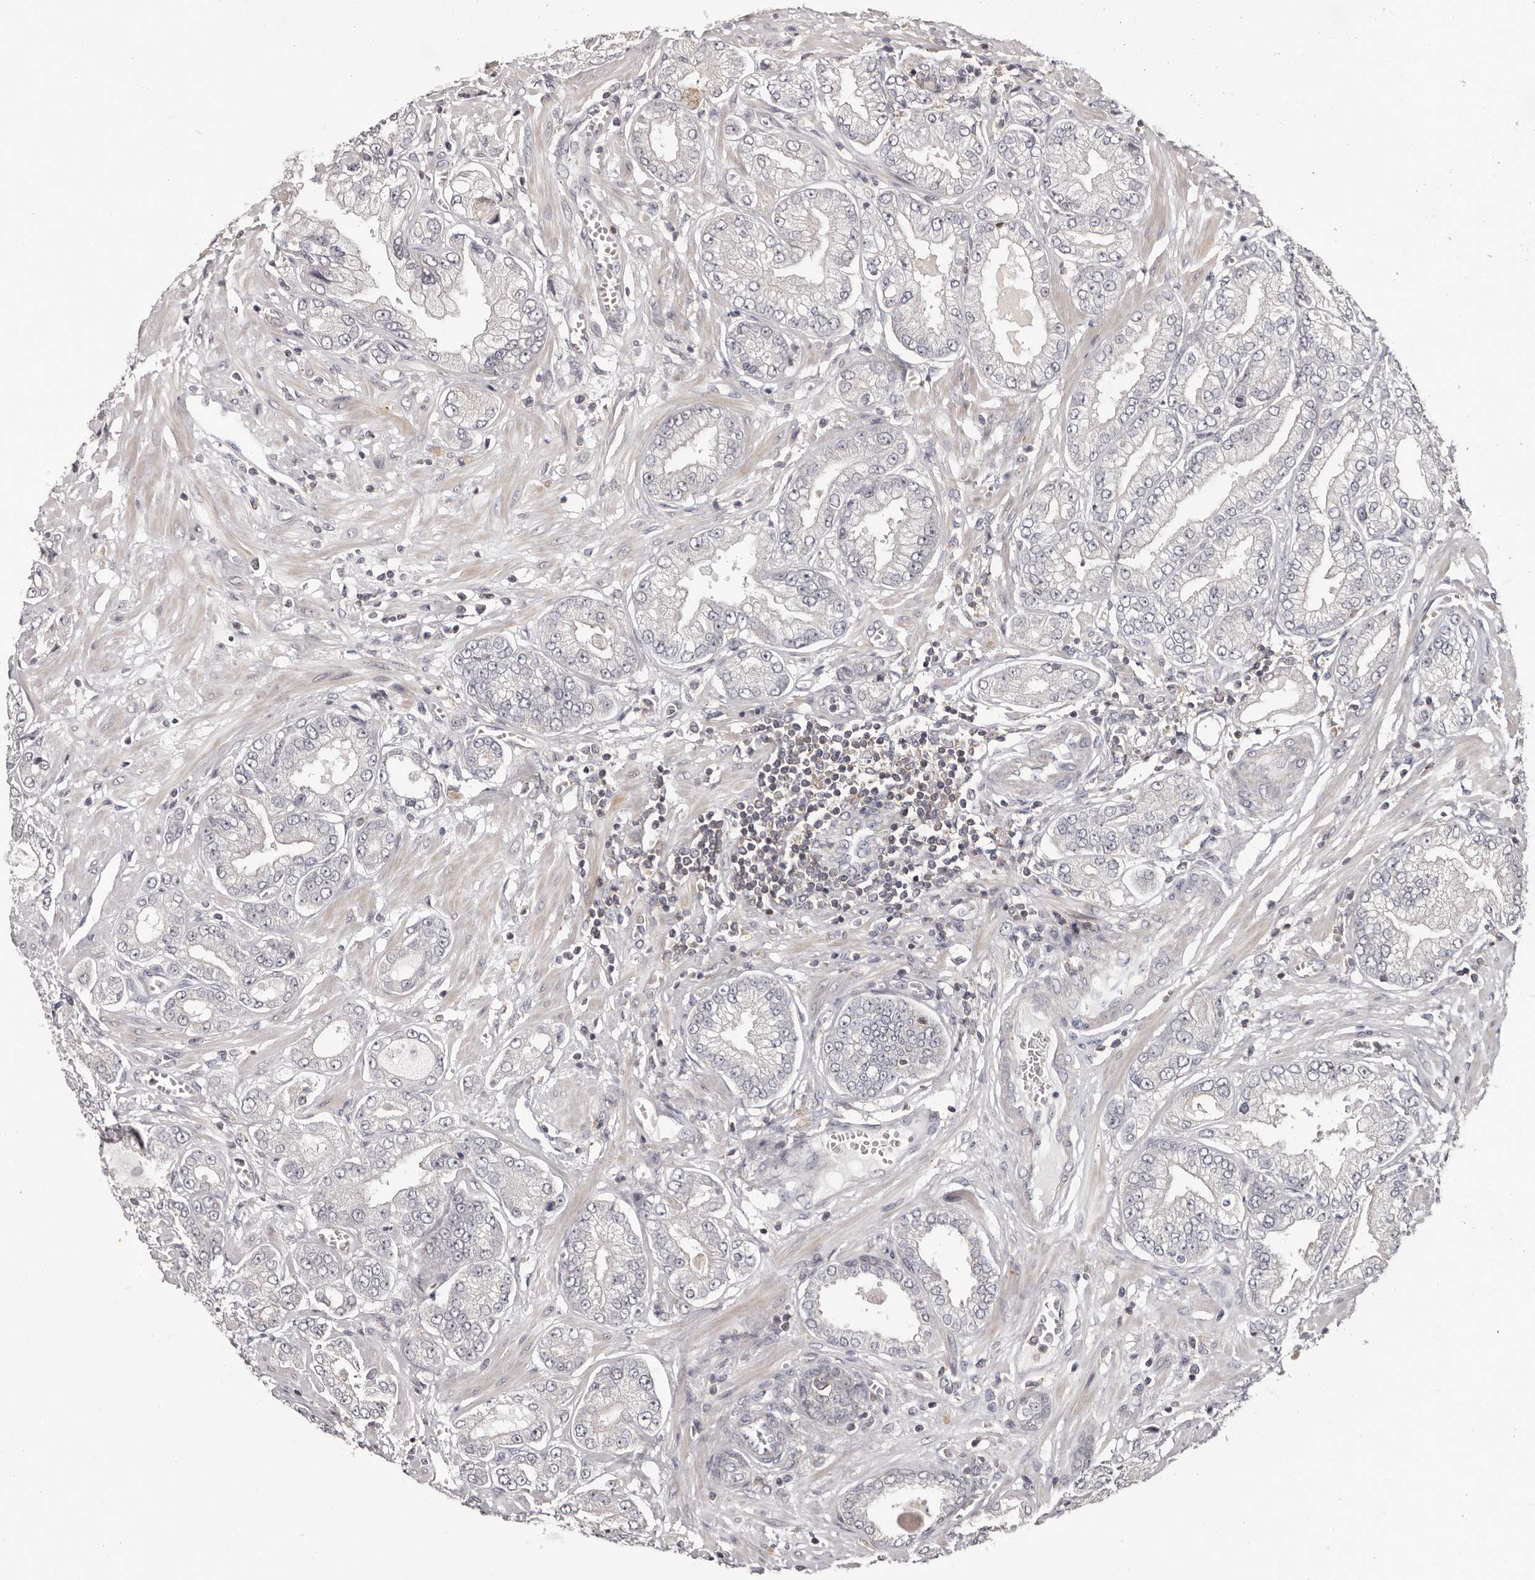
{"staining": {"intensity": "negative", "quantity": "none", "location": "none"}, "tissue": "prostate cancer", "cell_type": "Tumor cells", "image_type": "cancer", "snomed": [{"axis": "morphology", "description": "Adenocarcinoma, Low grade"}, {"axis": "topography", "description": "Prostate"}], "caption": "Immunohistochemistry (IHC) photomicrograph of neoplastic tissue: human adenocarcinoma (low-grade) (prostate) stained with DAB displays no significant protein positivity in tumor cells.", "gene": "ANKRD44", "patient": {"sex": "male", "age": 62}}